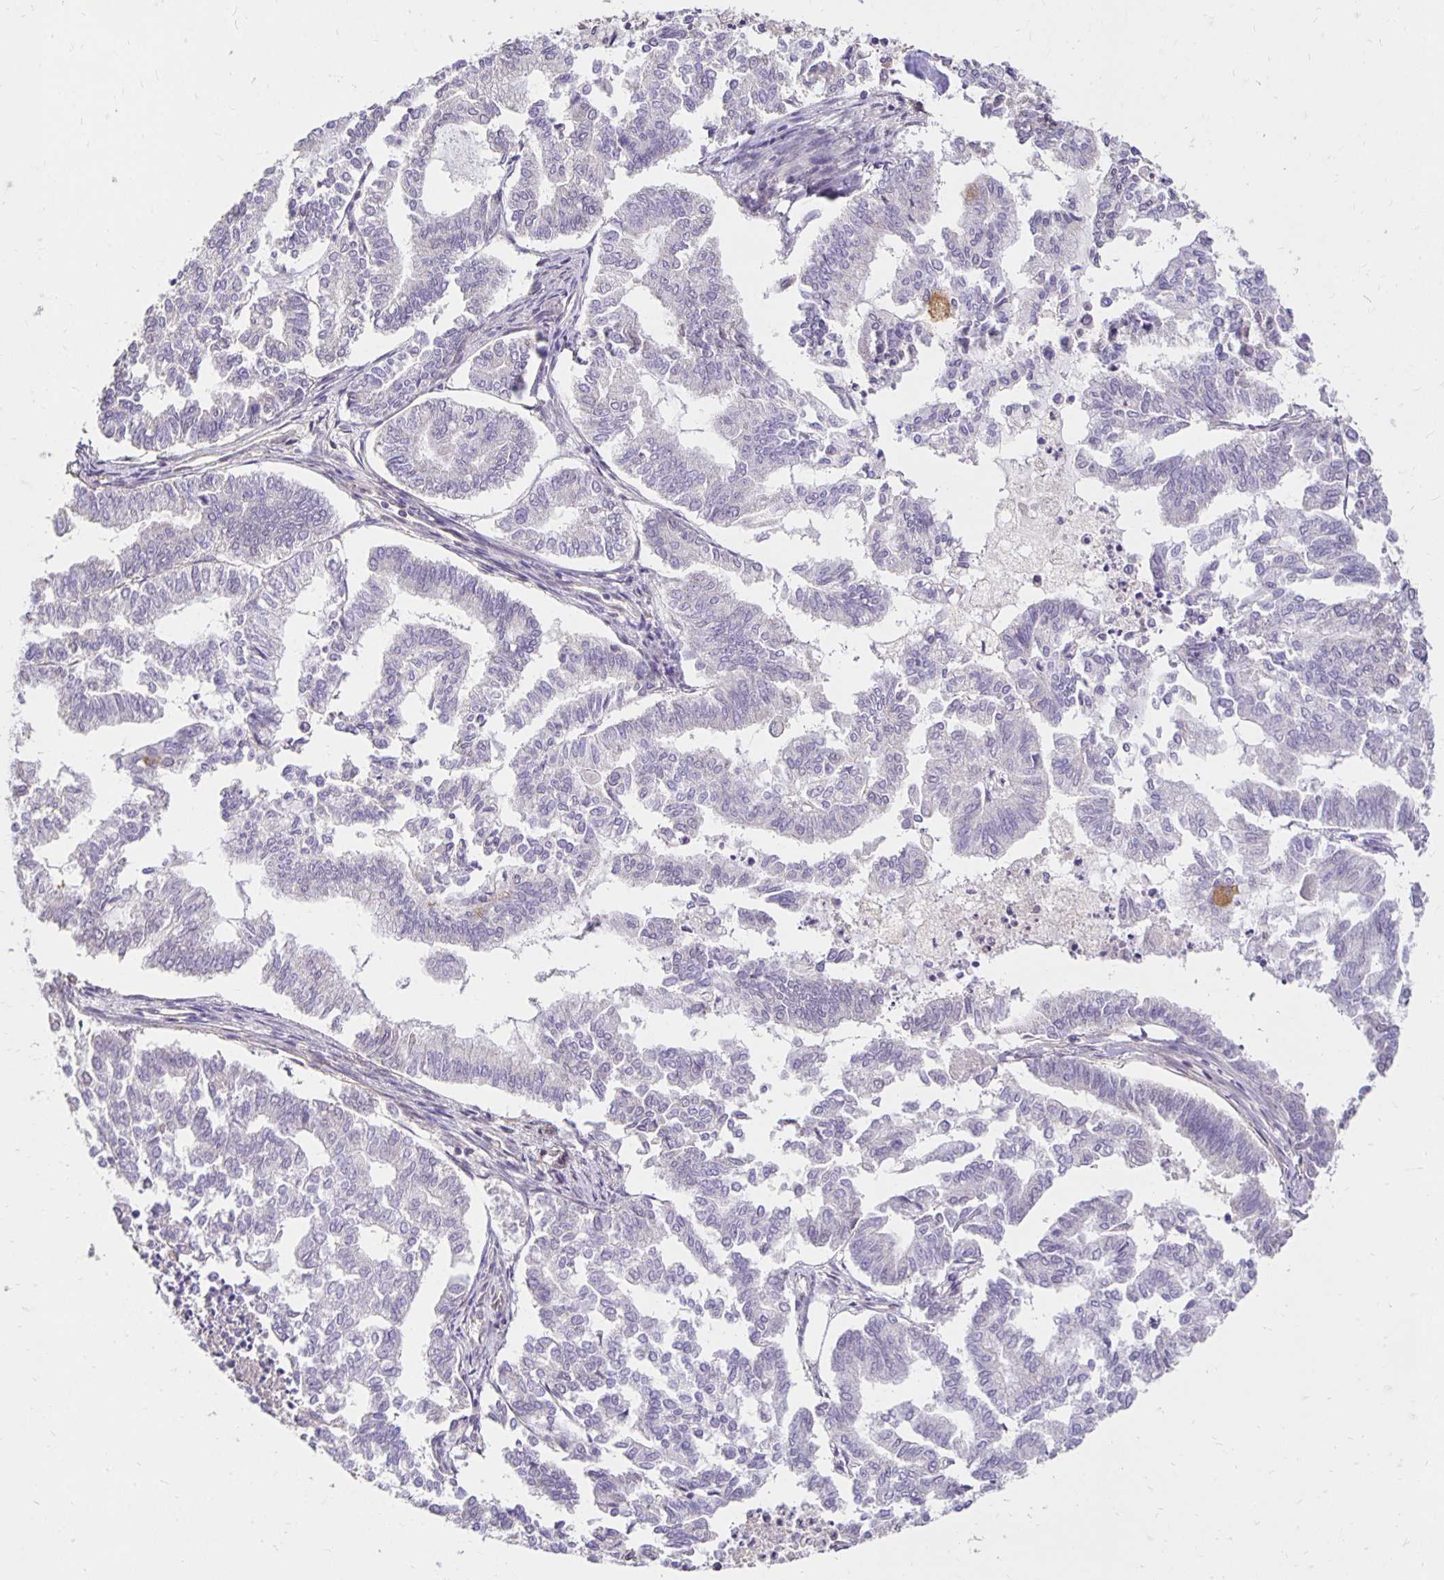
{"staining": {"intensity": "negative", "quantity": "none", "location": "none"}, "tissue": "endometrial cancer", "cell_type": "Tumor cells", "image_type": "cancer", "snomed": [{"axis": "morphology", "description": "Adenocarcinoma, NOS"}, {"axis": "topography", "description": "Endometrium"}], "caption": "DAB (3,3'-diaminobenzidine) immunohistochemical staining of adenocarcinoma (endometrial) demonstrates no significant expression in tumor cells. (DAB (3,3'-diaminobenzidine) IHC, high magnification).", "gene": "PNPLA3", "patient": {"sex": "female", "age": 79}}